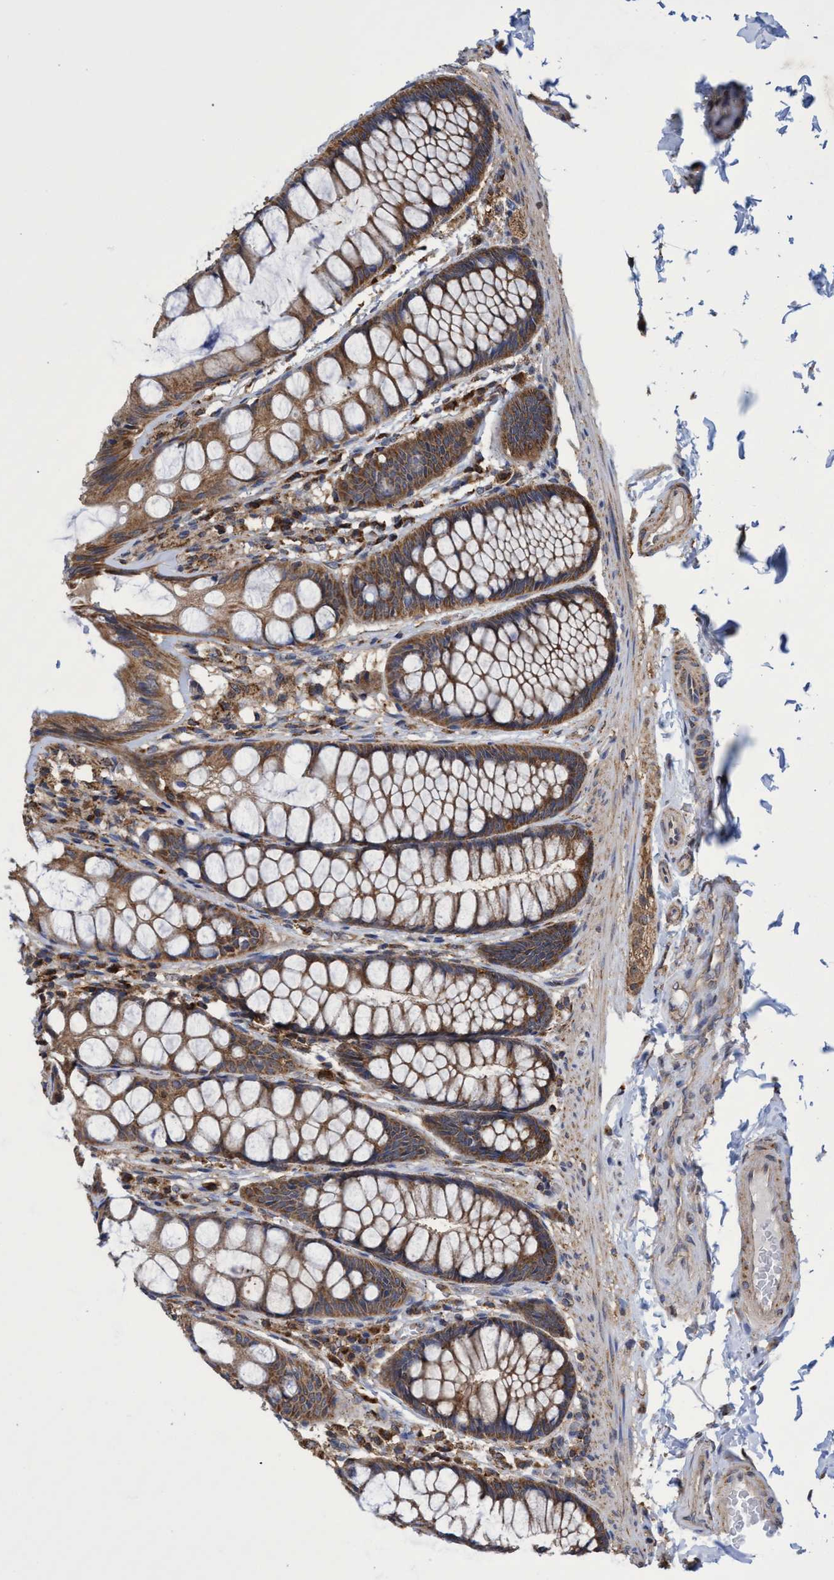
{"staining": {"intensity": "moderate", "quantity": ">75%", "location": "cytoplasmic/membranous"}, "tissue": "colon", "cell_type": "Endothelial cells", "image_type": "normal", "snomed": [{"axis": "morphology", "description": "Normal tissue, NOS"}, {"axis": "topography", "description": "Colon"}], "caption": "A brown stain labels moderate cytoplasmic/membranous positivity of a protein in endothelial cells of benign human colon.", "gene": "CRYZ", "patient": {"sex": "male", "age": 47}}